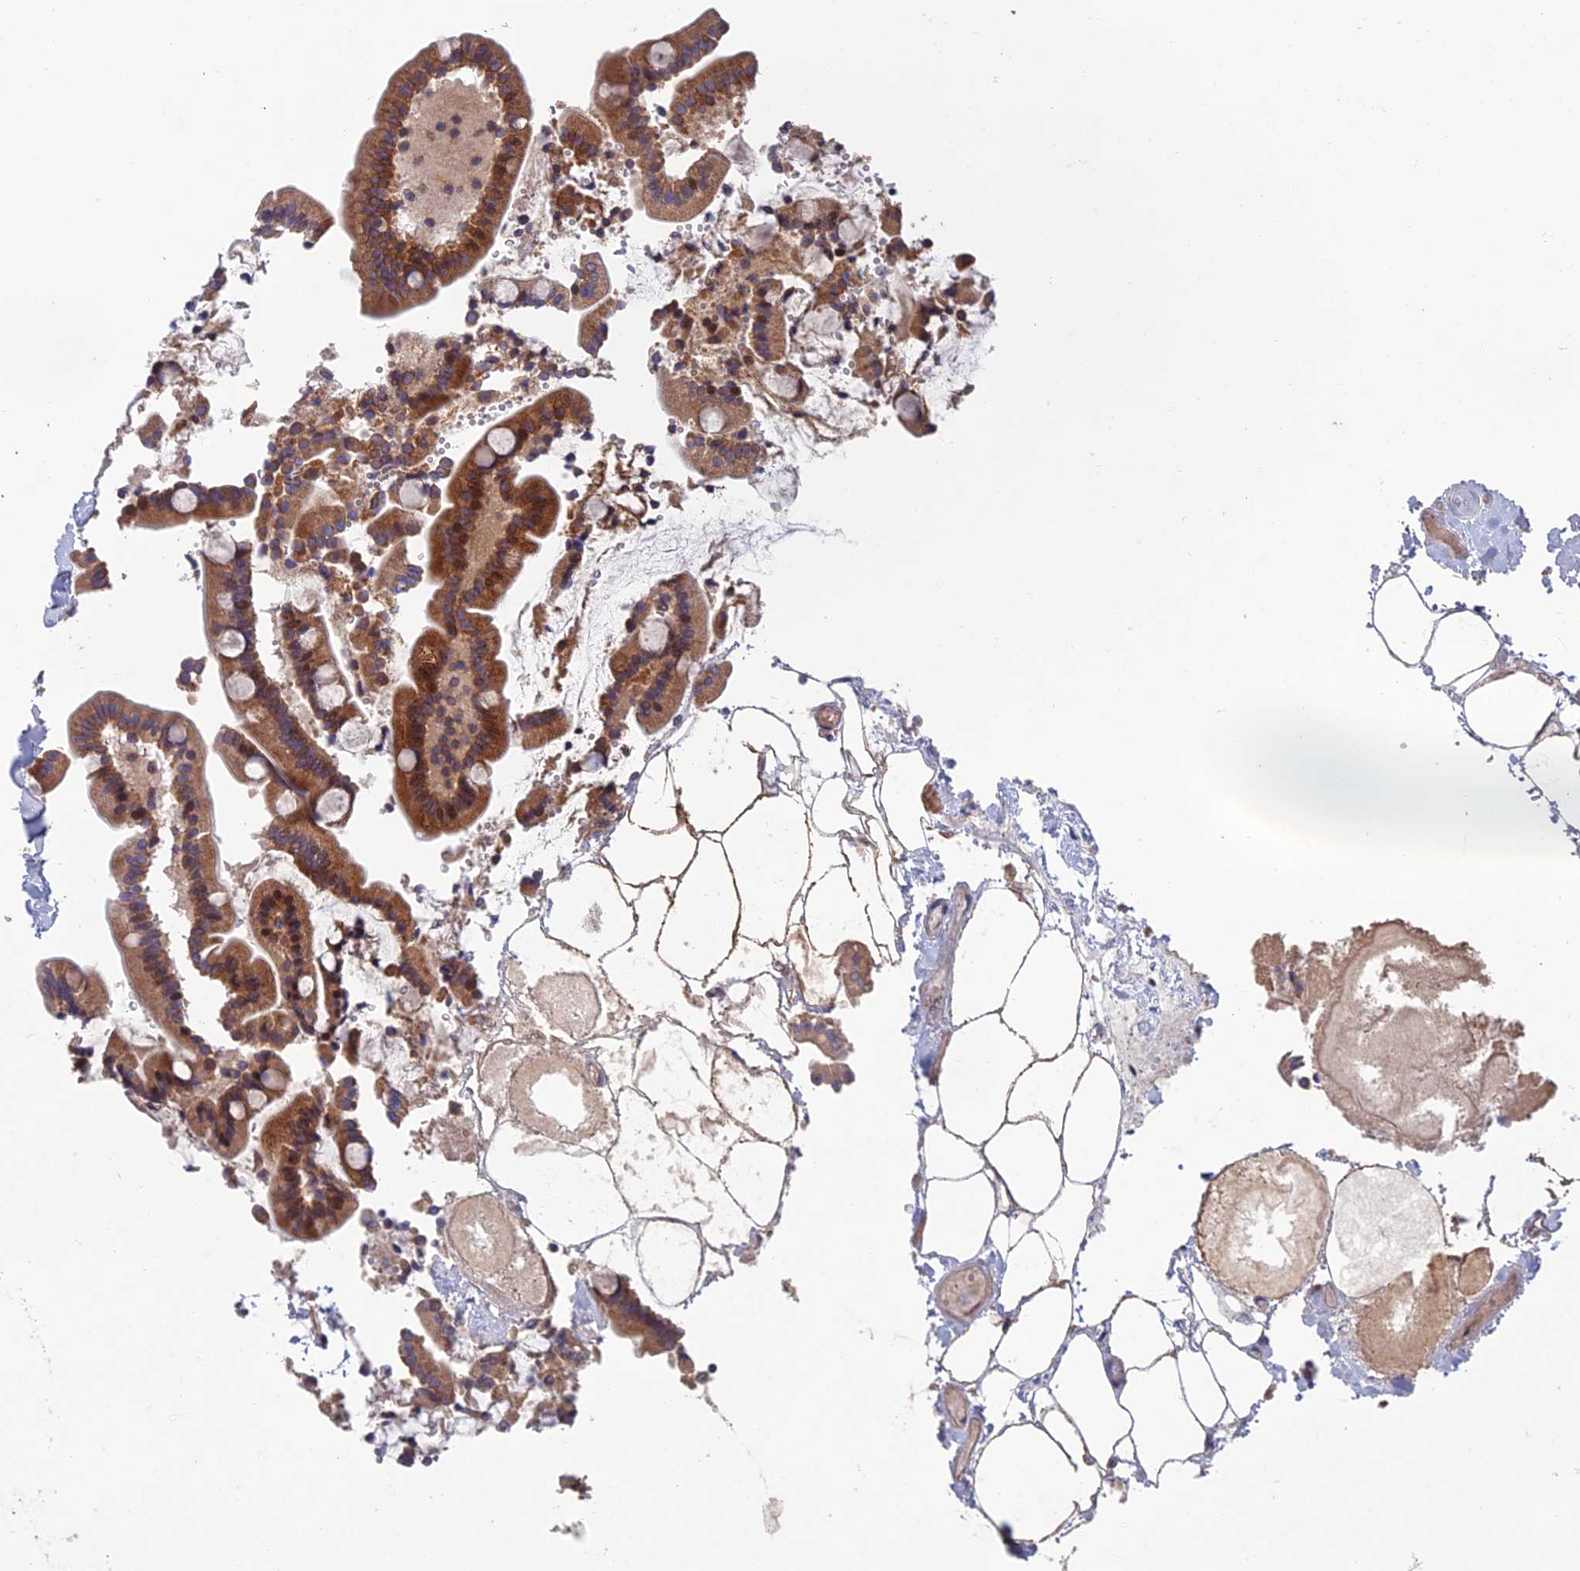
{"staining": {"intensity": "moderate", "quantity": ">75%", "location": "cytoplasmic/membranous,nuclear"}, "tissue": "duodenum", "cell_type": "Glandular cells", "image_type": "normal", "snomed": [{"axis": "morphology", "description": "Normal tissue, NOS"}, {"axis": "topography", "description": "Duodenum"}], "caption": "Glandular cells show medium levels of moderate cytoplasmic/membranous,nuclear expression in approximately >75% of cells in normal duodenum. (Stains: DAB (3,3'-diaminobenzidine) in brown, nuclei in blue, Microscopy: brightfield microscopy at high magnification).", "gene": "USP37", "patient": {"sex": "male", "age": 54}}